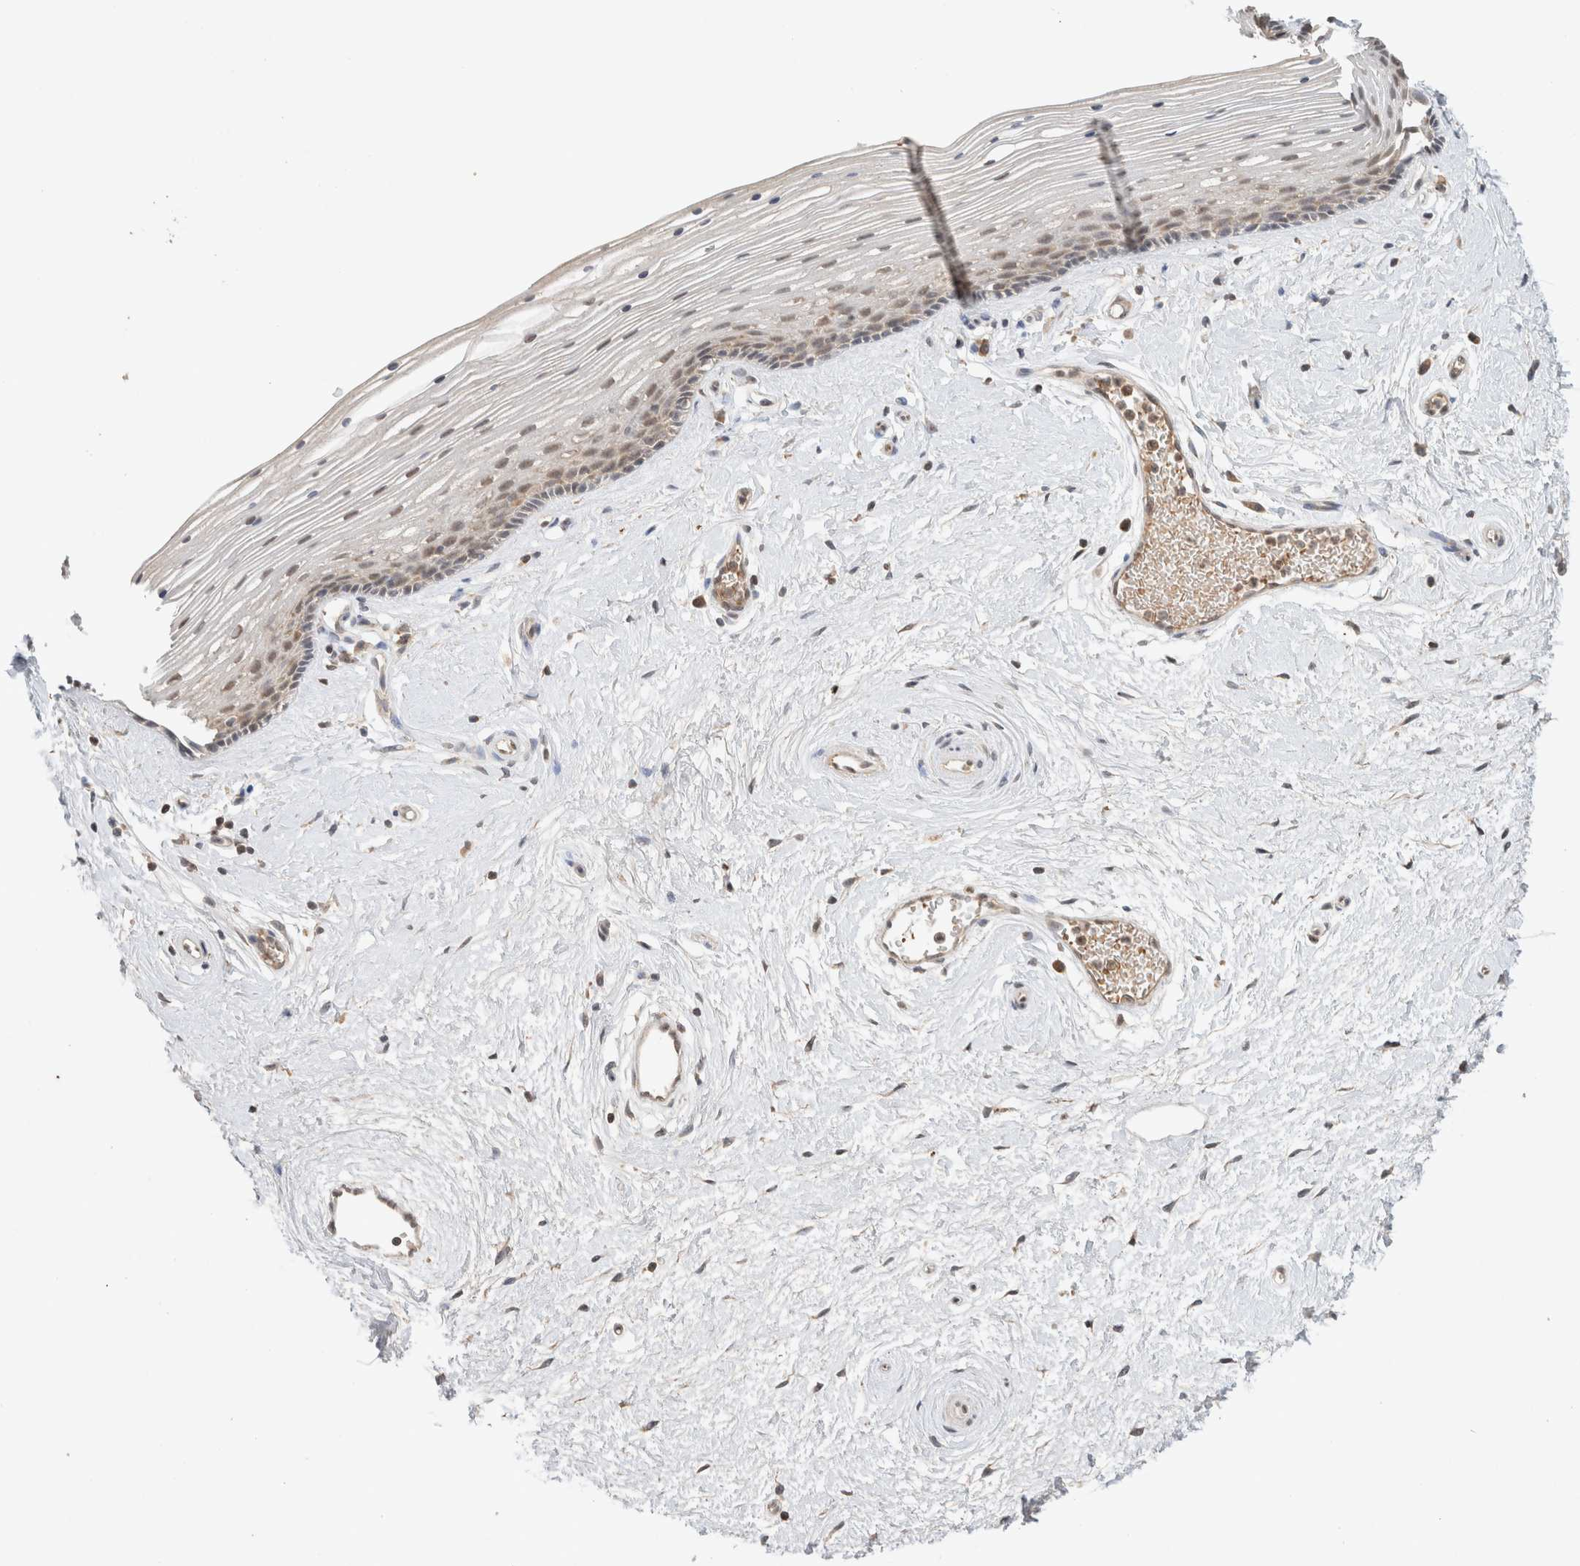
{"staining": {"intensity": "weak", "quantity": ">75%", "location": "nuclear"}, "tissue": "vagina", "cell_type": "Squamous epithelial cells", "image_type": "normal", "snomed": [{"axis": "morphology", "description": "Normal tissue, NOS"}, {"axis": "topography", "description": "Vagina"}], "caption": "An image of vagina stained for a protein reveals weak nuclear brown staining in squamous epithelial cells. (IHC, brightfield microscopy, high magnification).", "gene": "CA13", "patient": {"sex": "female", "age": 46}}